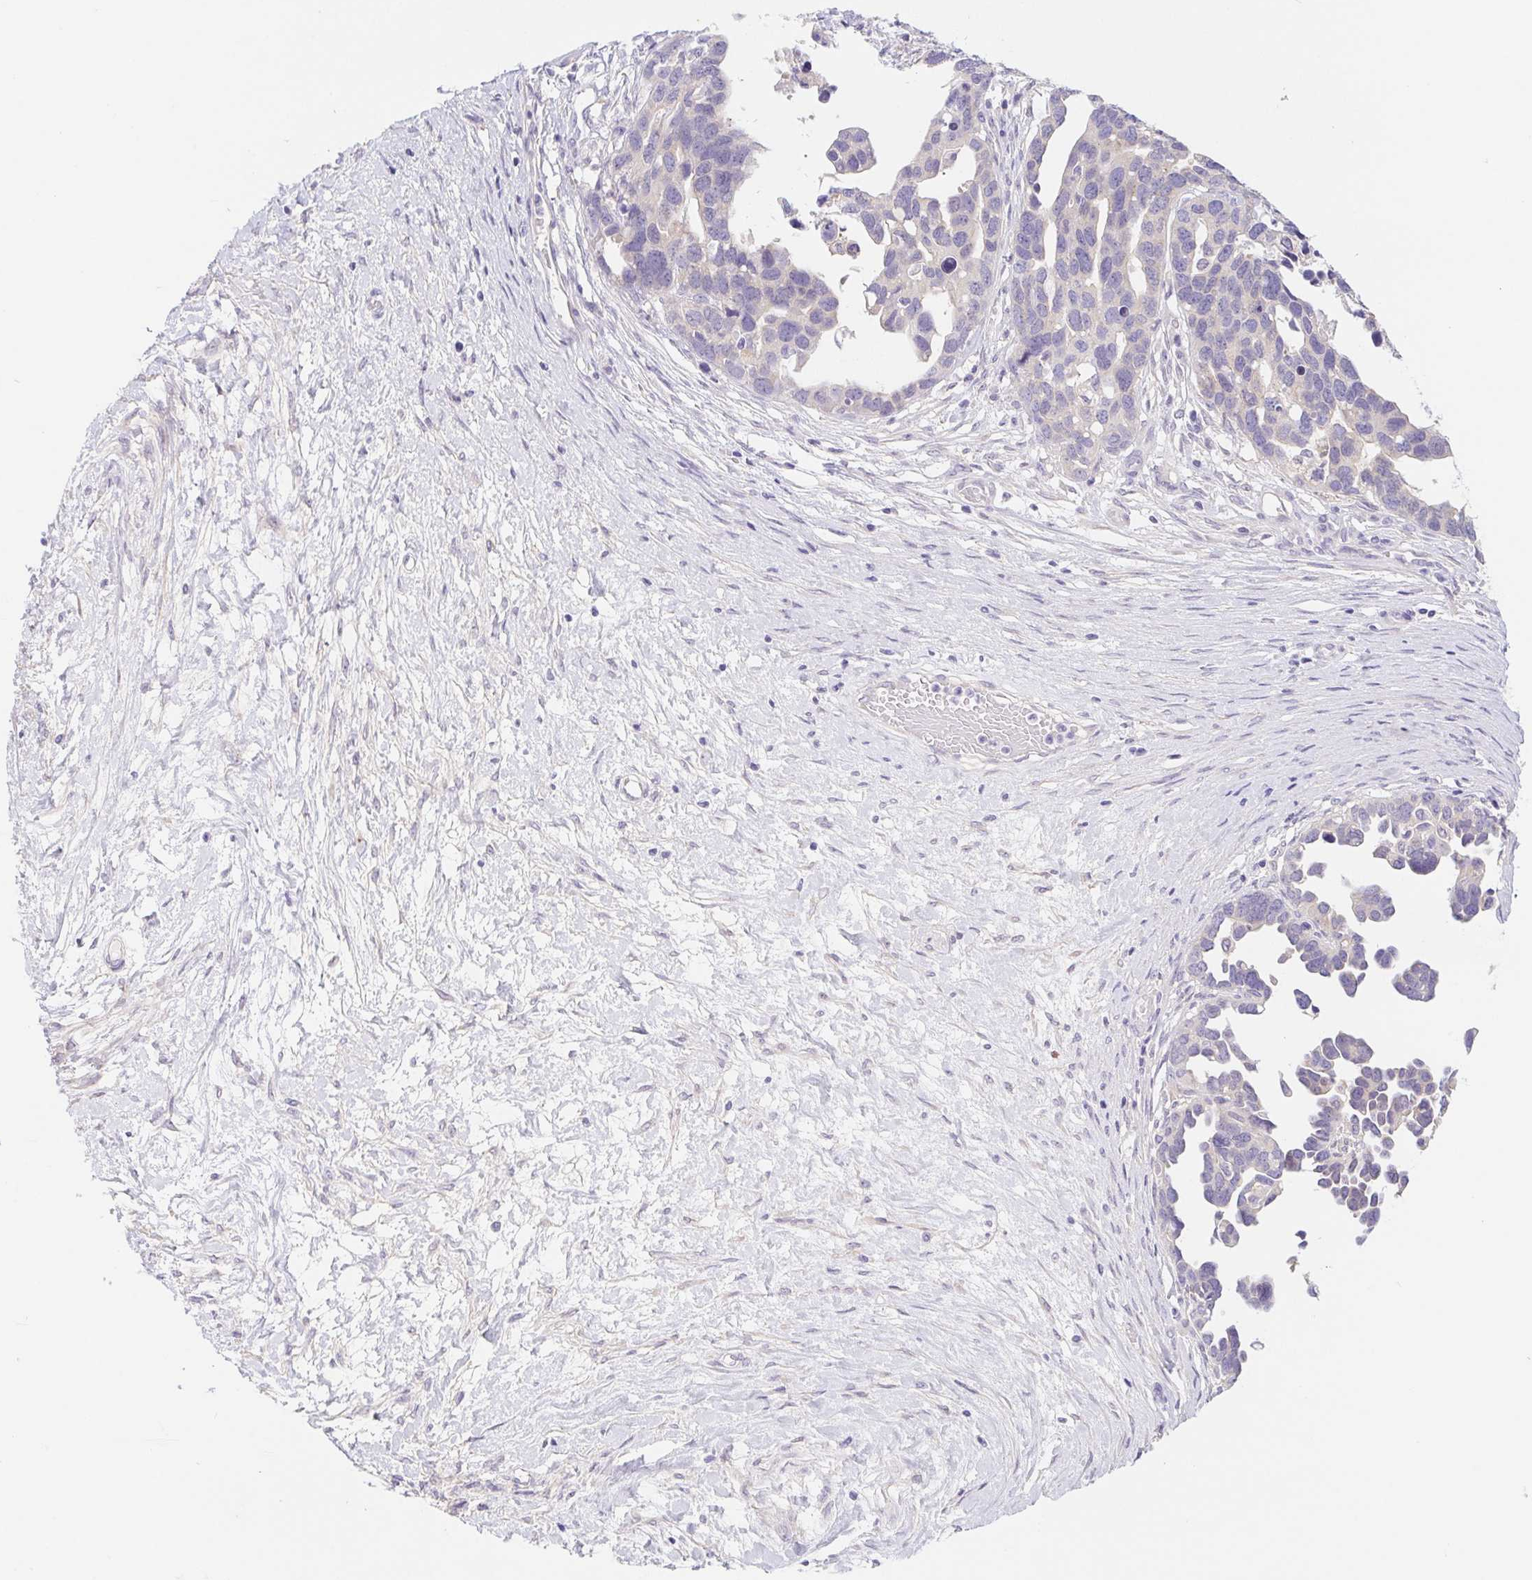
{"staining": {"intensity": "negative", "quantity": "none", "location": "none"}, "tissue": "ovarian cancer", "cell_type": "Tumor cells", "image_type": "cancer", "snomed": [{"axis": "morphology", "description": "Cystadenocarcinoma, serous, NOS"}, {"axis": "topography", "description": "Ovary"}], "caption": "Immunohistochemical staining of ovarian cancer shows no significant staining in tumor cells.", "gene": "DYNC2LI1", "patient": {"sex": "female", "age": 54}}